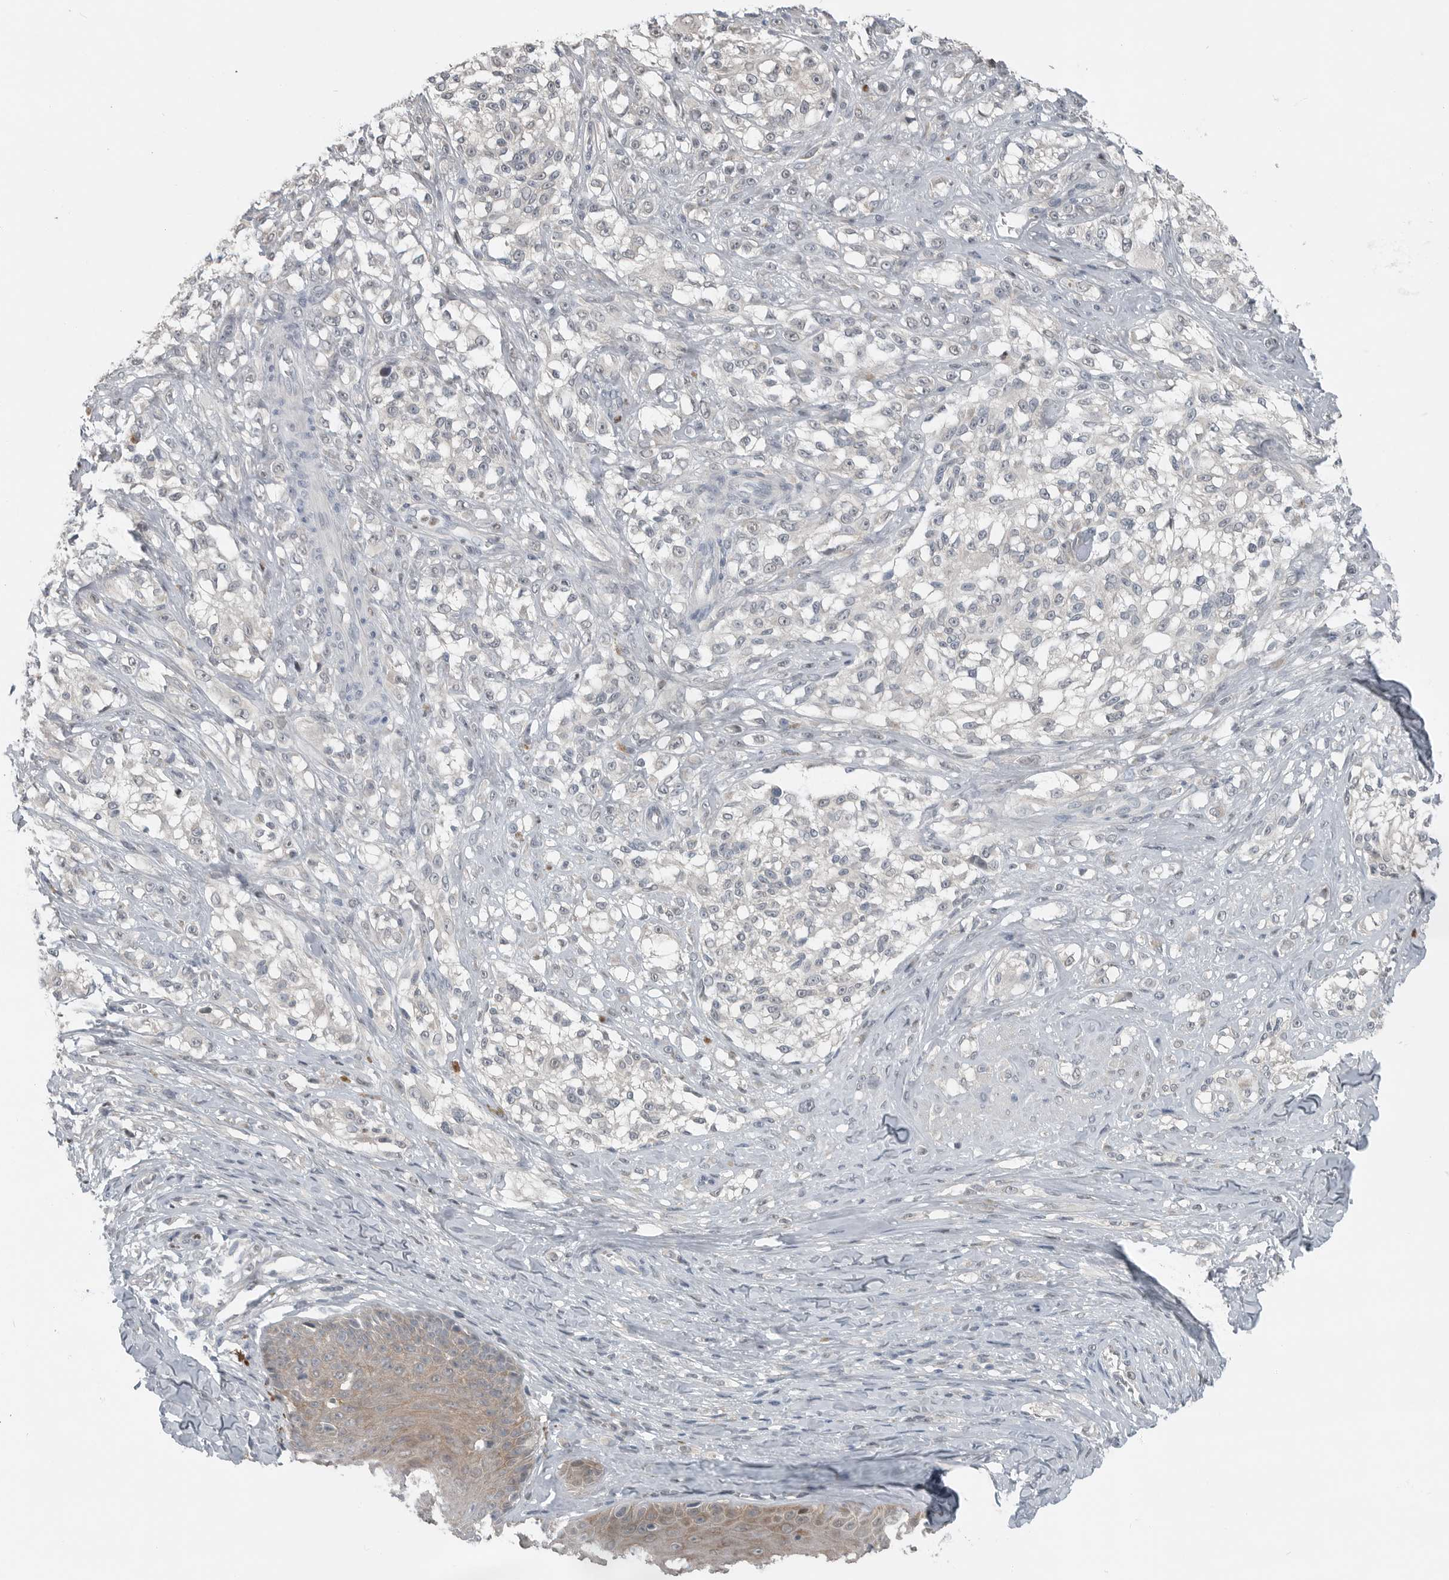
{"staining": {"intensity": "negative", "quantity": "none", "location": "none"}, "tissue": "melanoma", "cell_type": "Tumor cells", "image_type": "cancer", "snomed": [{"axis": "morphology", "description": "Malignant melanoma, NOS"}, {"axis": "topography", "description": "Skin of head"}], "caption": "Histopathology image shows no significant protein expression in tumor cells of malignant melanoma.", "gene": "MFAP3L", "patient": {"sex": "male", "age": 83}}